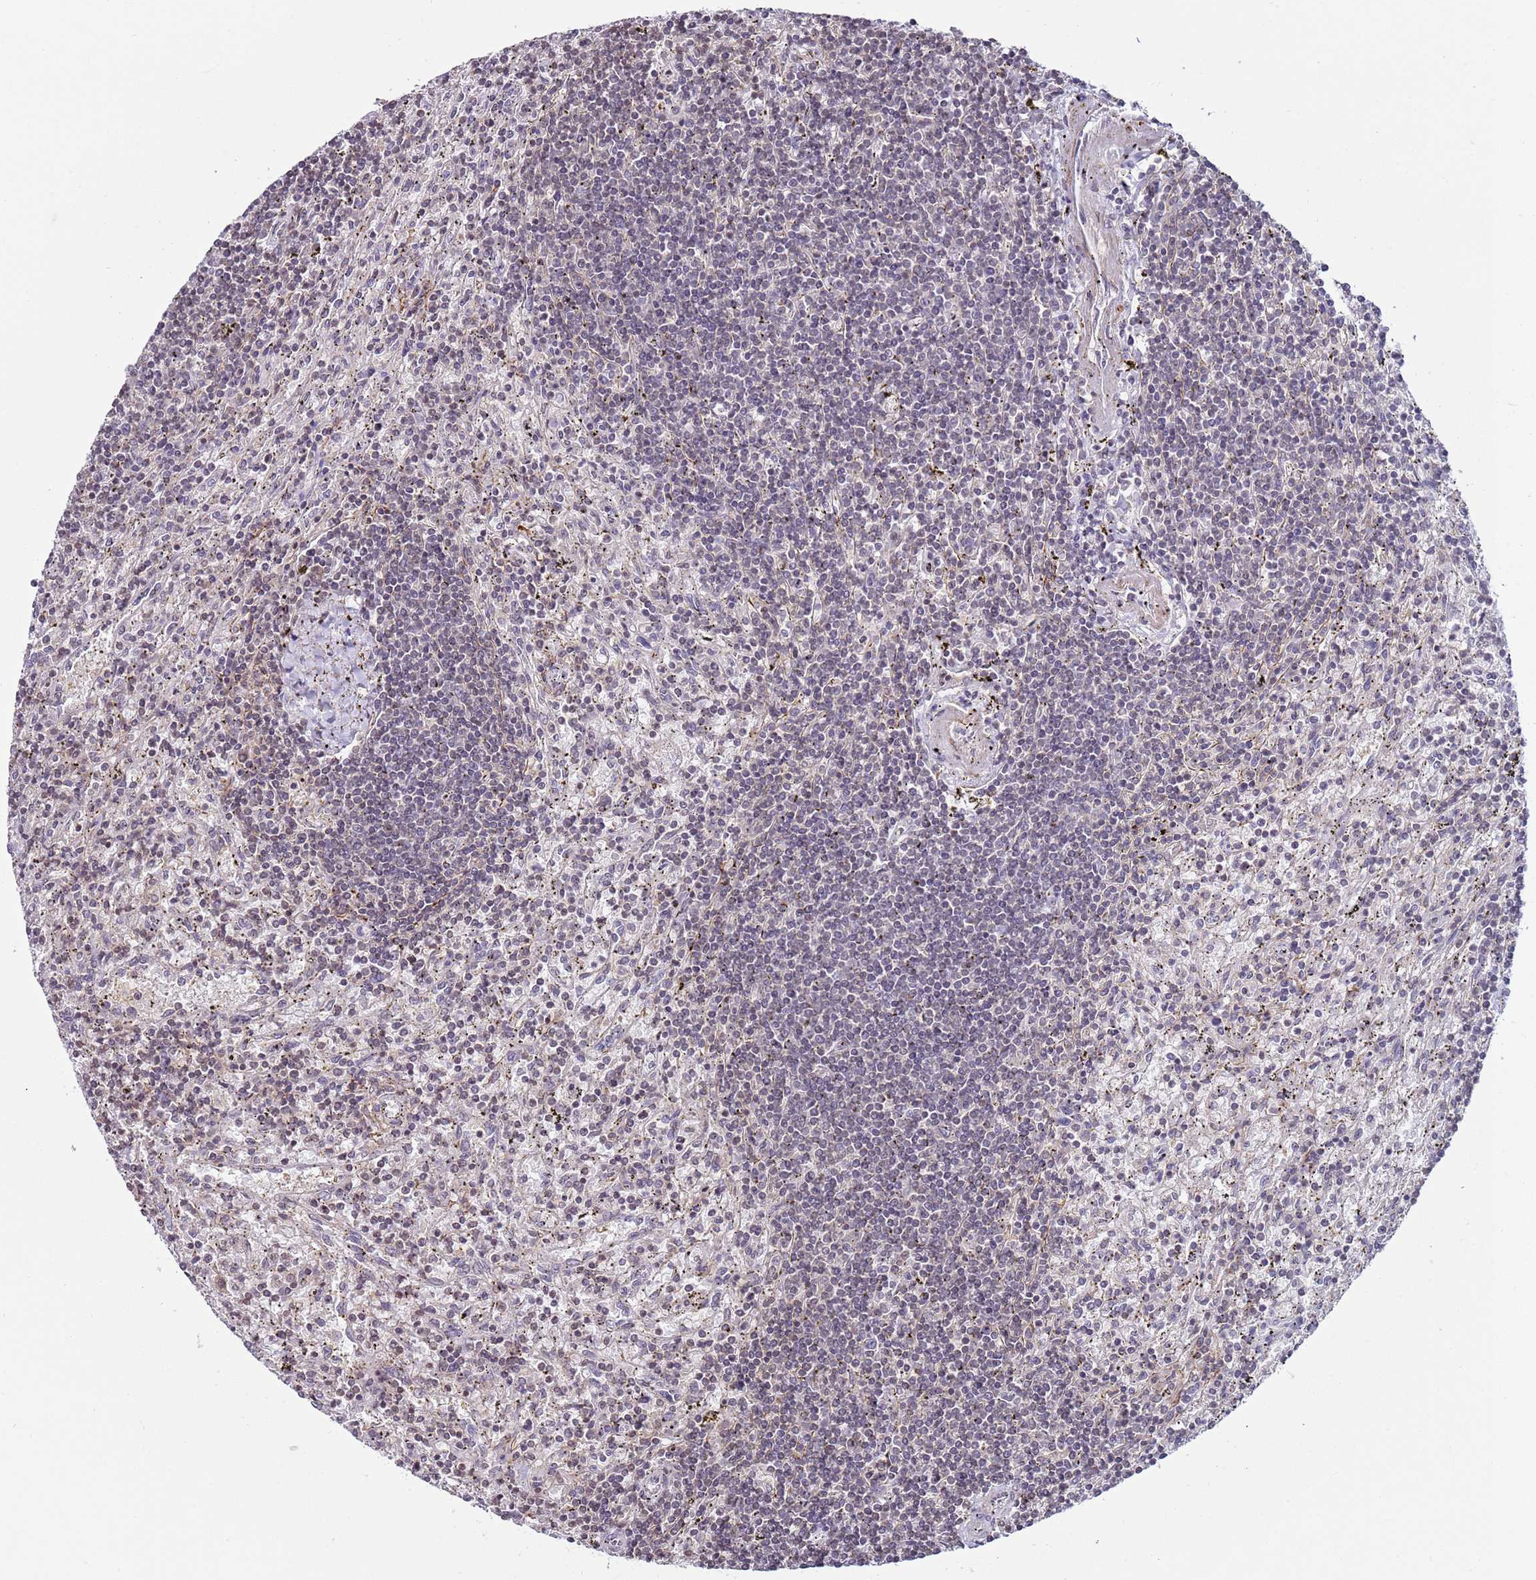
{"staining": {"intensity": "negative", "quantity": "none", "location": "none"}, "tissue": "lymphoma", "cell_type": "Tumor cells", "image_type": "cancer", "snomed": [{"axis": "morphology", "description": "Malignant lymphoma, non-Hodgkin's type, Low grade"}, {"axis": "topography", "description": "Spleen"}], "caption": "Protein analysis of low-grade malignant lymphoma, non-Hodgkin's type displays no significant positivity in tumor cells.", "gene": "SNAPC4", "patient": {"sex": "male", "age": 76}}